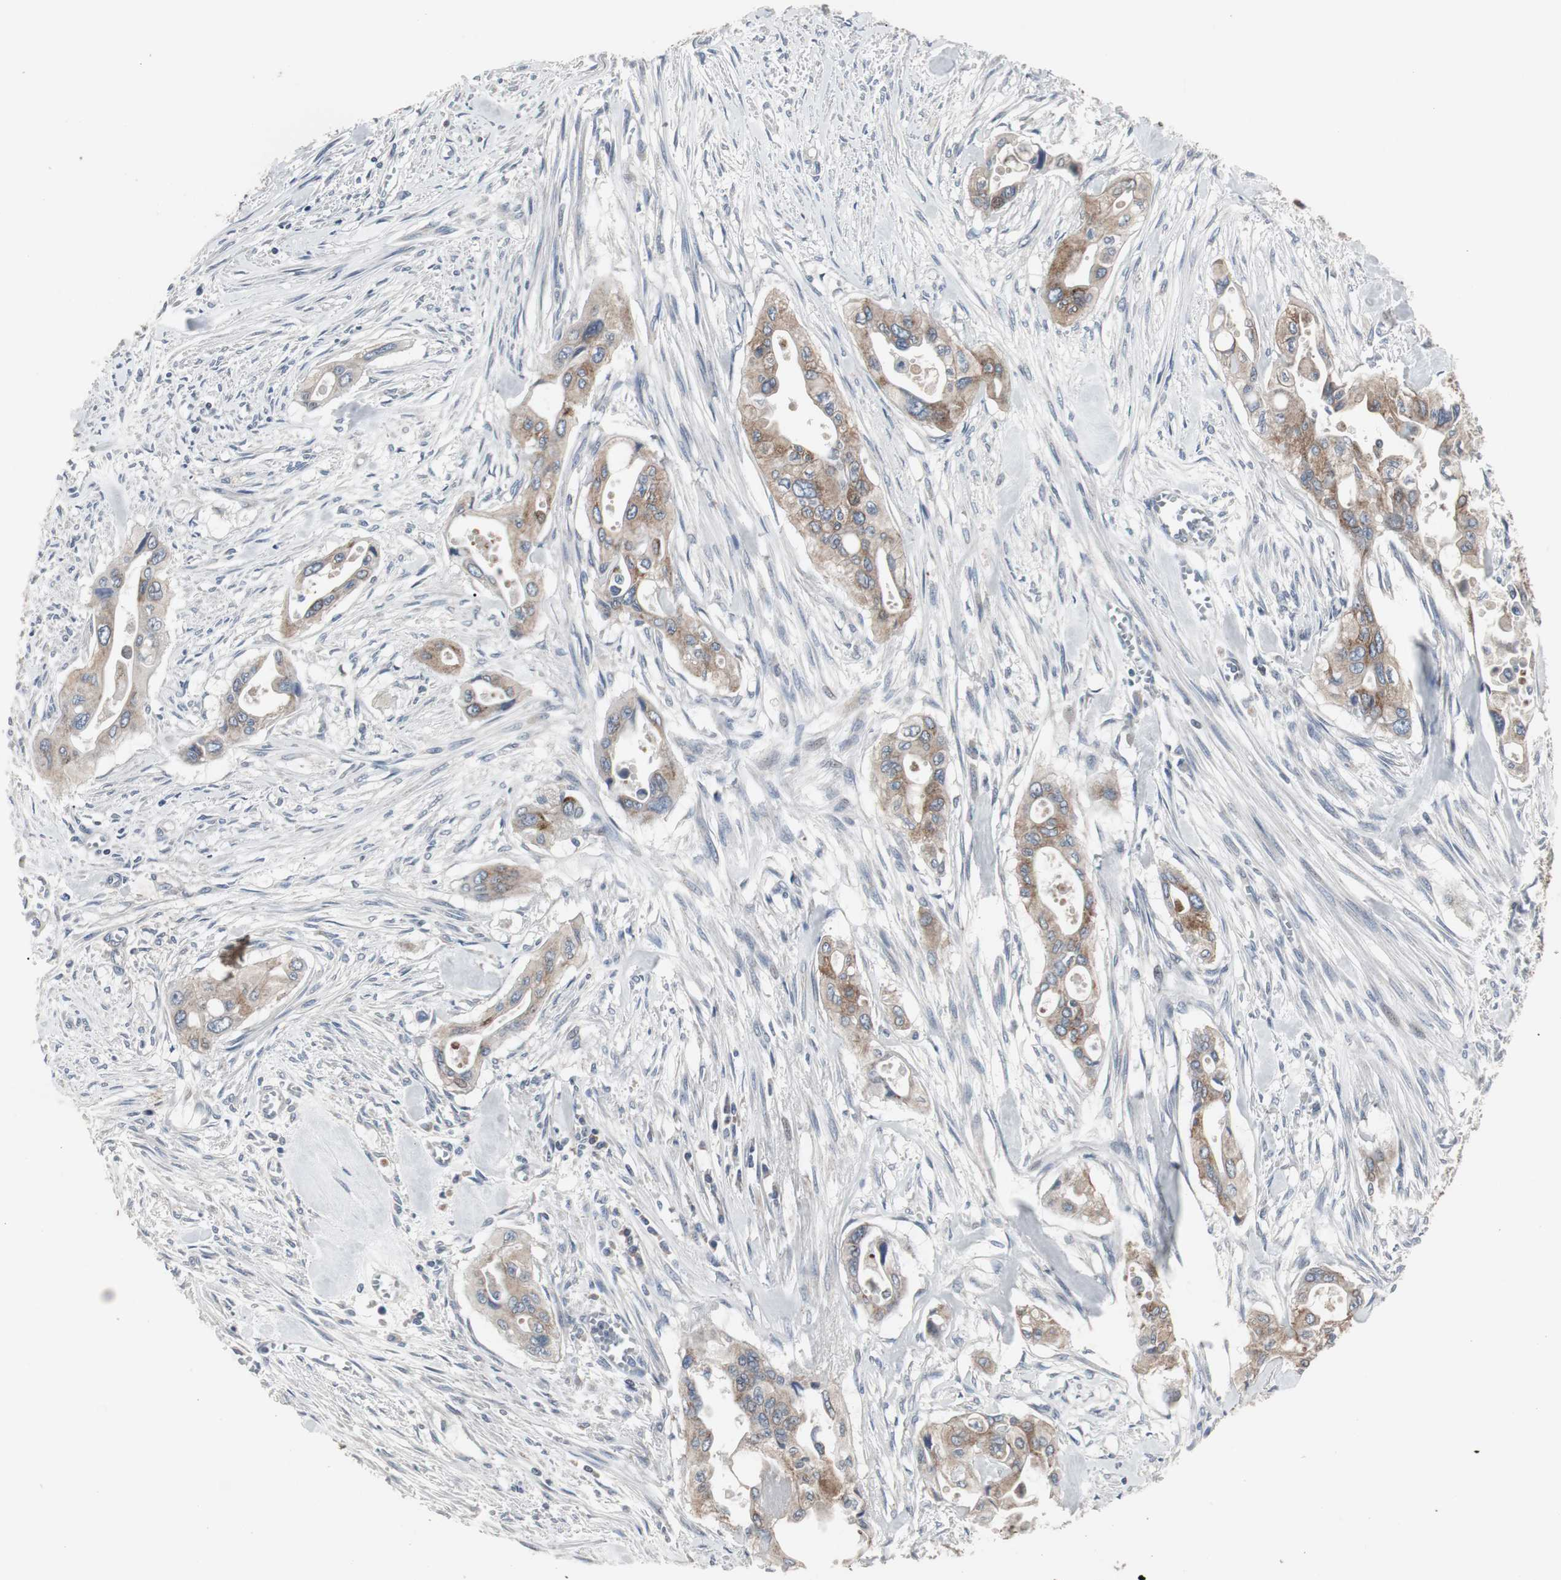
{"staining": {"intensity": "moderate", "quantity": "25%-75%", "location": "cytoplasmic/membranous"}, "tissue": "pancreatic cancer", "cell_type": "Tumor cells", "image_type": "cancer", "snomed": [{"axis": "morphology", "description": "Adenocarcinoma, NOS"}, {"axis": "topography", "description": "Pancreas"}], "caption": "This is a micrograph of immunohistochemistry (IHC) staining of pancreatic adenocarcinoma, which shows moderate expression in the cytoplasmic/membranous of tumor cells.", "gene": "ACAA1", "patient": {"sex": "male", "age": 77}}